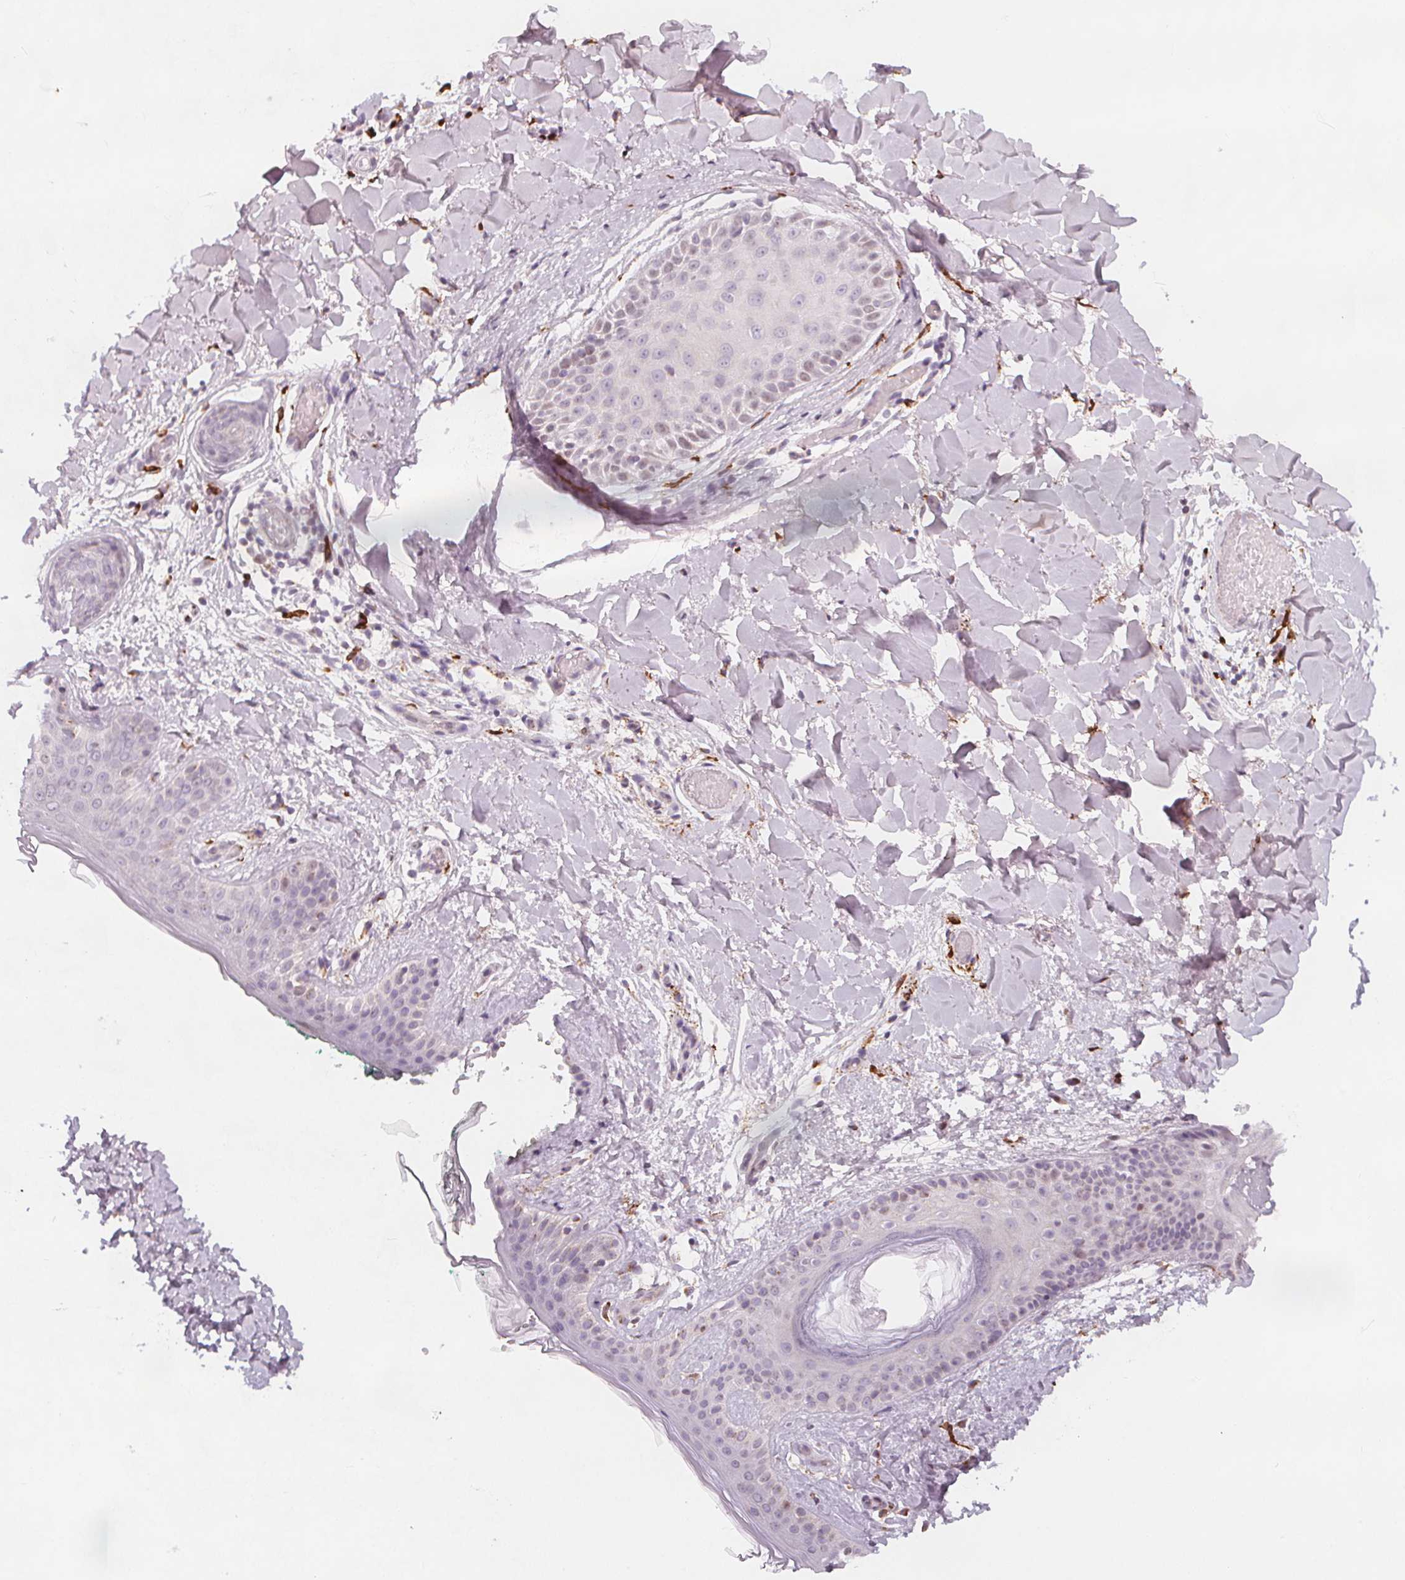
{"staining": {"intensity": "negative", "quantity": "none", "location": "none"}, "tissue": "skin", "cell_type": "Fibroblasts", "image_type": "normal", "snomed": [{"axis": "morphology", "description": "Normal tissue, NOS"}, {"axis": "topography", "description": "Skin"}], "caption": "High magnification brightfield microscopy of unremarkable skin stained with DAB (brown) and counterstained with hematoxylin (blue): fibroblasts show no significant staining.", "gene": "TIPIN", "patient": {"sex": "female", "age": 34}}